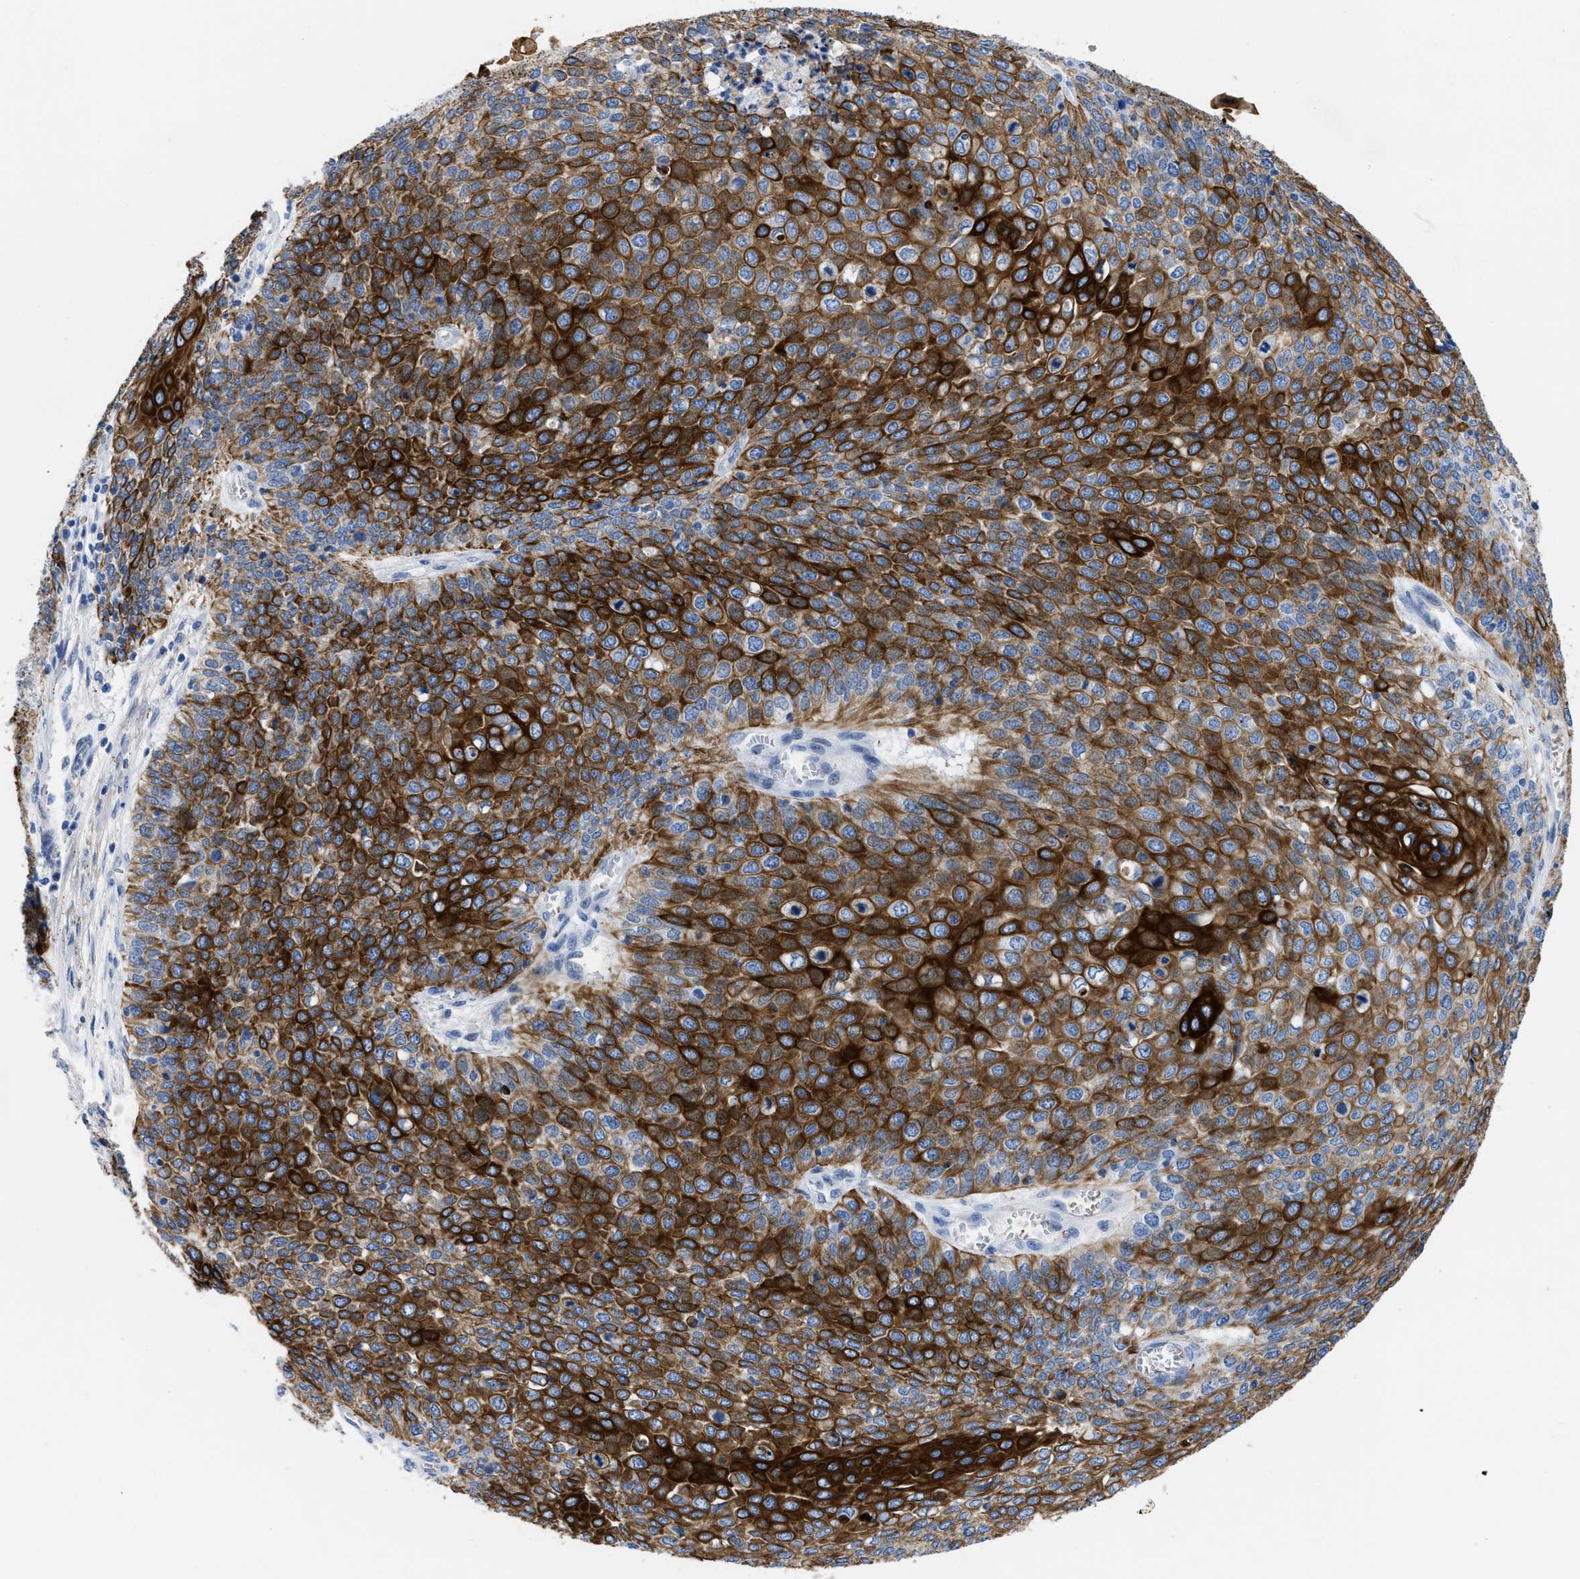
{"staining": {"intensity": "strong", "quantity": ">75%", "location": "cytoplasmic/membranous"}, "tissue": "cervical cancer", "cell_type": "Tumor cells", "image_type": "cancer", "snomed": [{"axis": "morphology", "description": "Squamous cell carcinoma, NOS"}, {"axis": "topography", "description": "Cervix"}], "caption": "Cervical cancer (squamous cell carcinoma) stained with DAB immunohistochemistry displays high levels of strong cytoplasmic/membranous positivity in about >75% of tumor cells.", "gene": "TMEM68", "patient": {"sex": "female", "age": 39}}